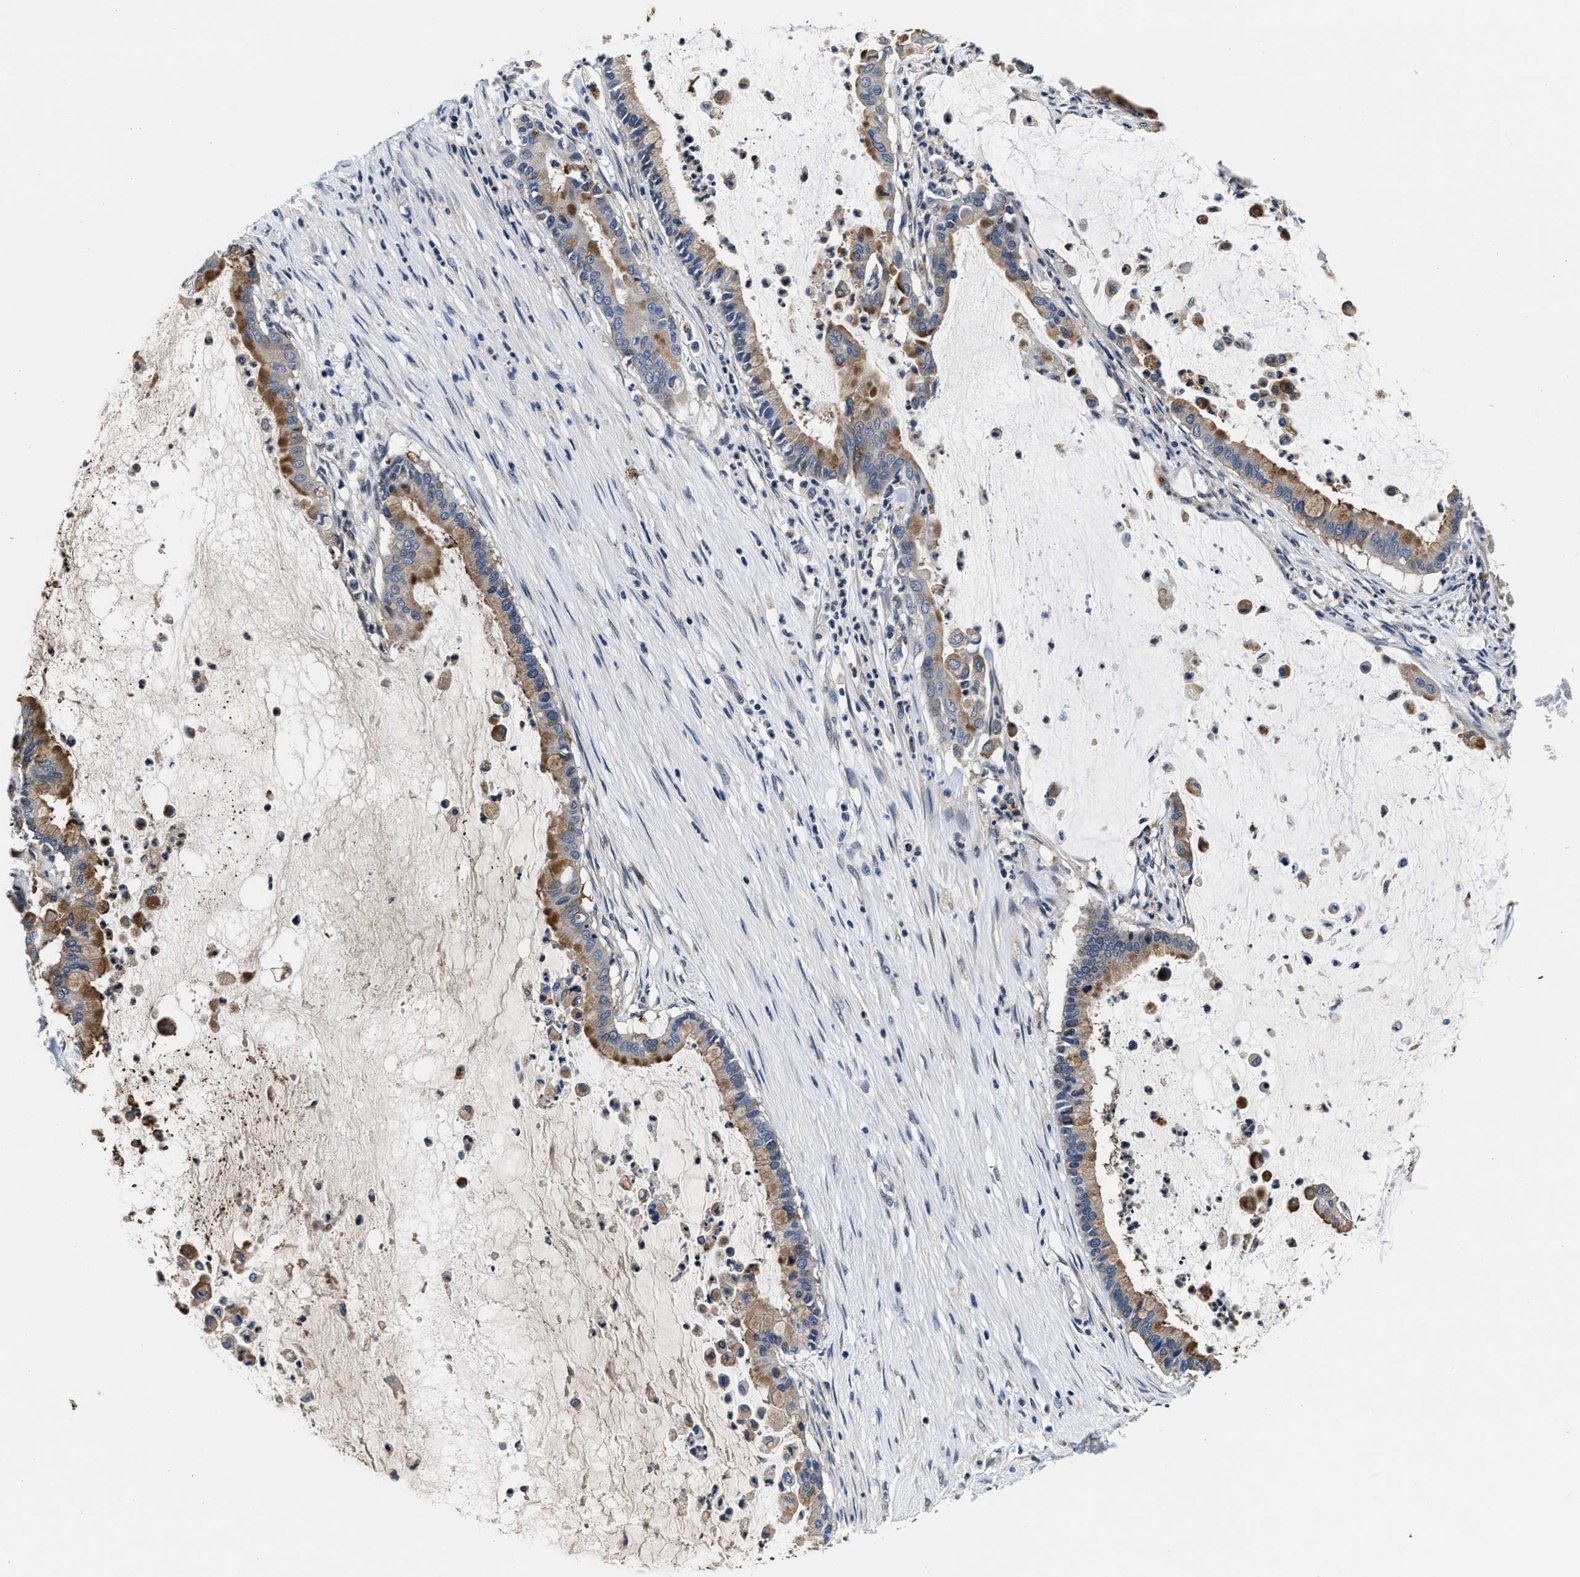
{"staining": {"intensity": "moderate", "quantity": ">75%", "location": "cytoplasmic/membranous"}, "tissue": "pancreatic cancer", "cell_type": "Tumor cells", "image_type": "cancer", "snomed": [{"axis": "morphology", "description": "Adenocarcinoma, NOS"}, {"axis": "topography", "description": "Pancreas"}], "caption": "High-magnification brightfield microscopy of pancreatic cancer (adenocarcinoma) stained with DAB (3,3'-diaminobenzidine) (brown) and counterstained with hematoxylin (blue). tumor cells exhibit moderate cytoplasmic/membranous staining is identified in about>75% of cells. (Brightfield microscopy of DAB IHC at high magnification).", "gene": "PHPT1", "patient": {"sex": "male", "age": 41}}